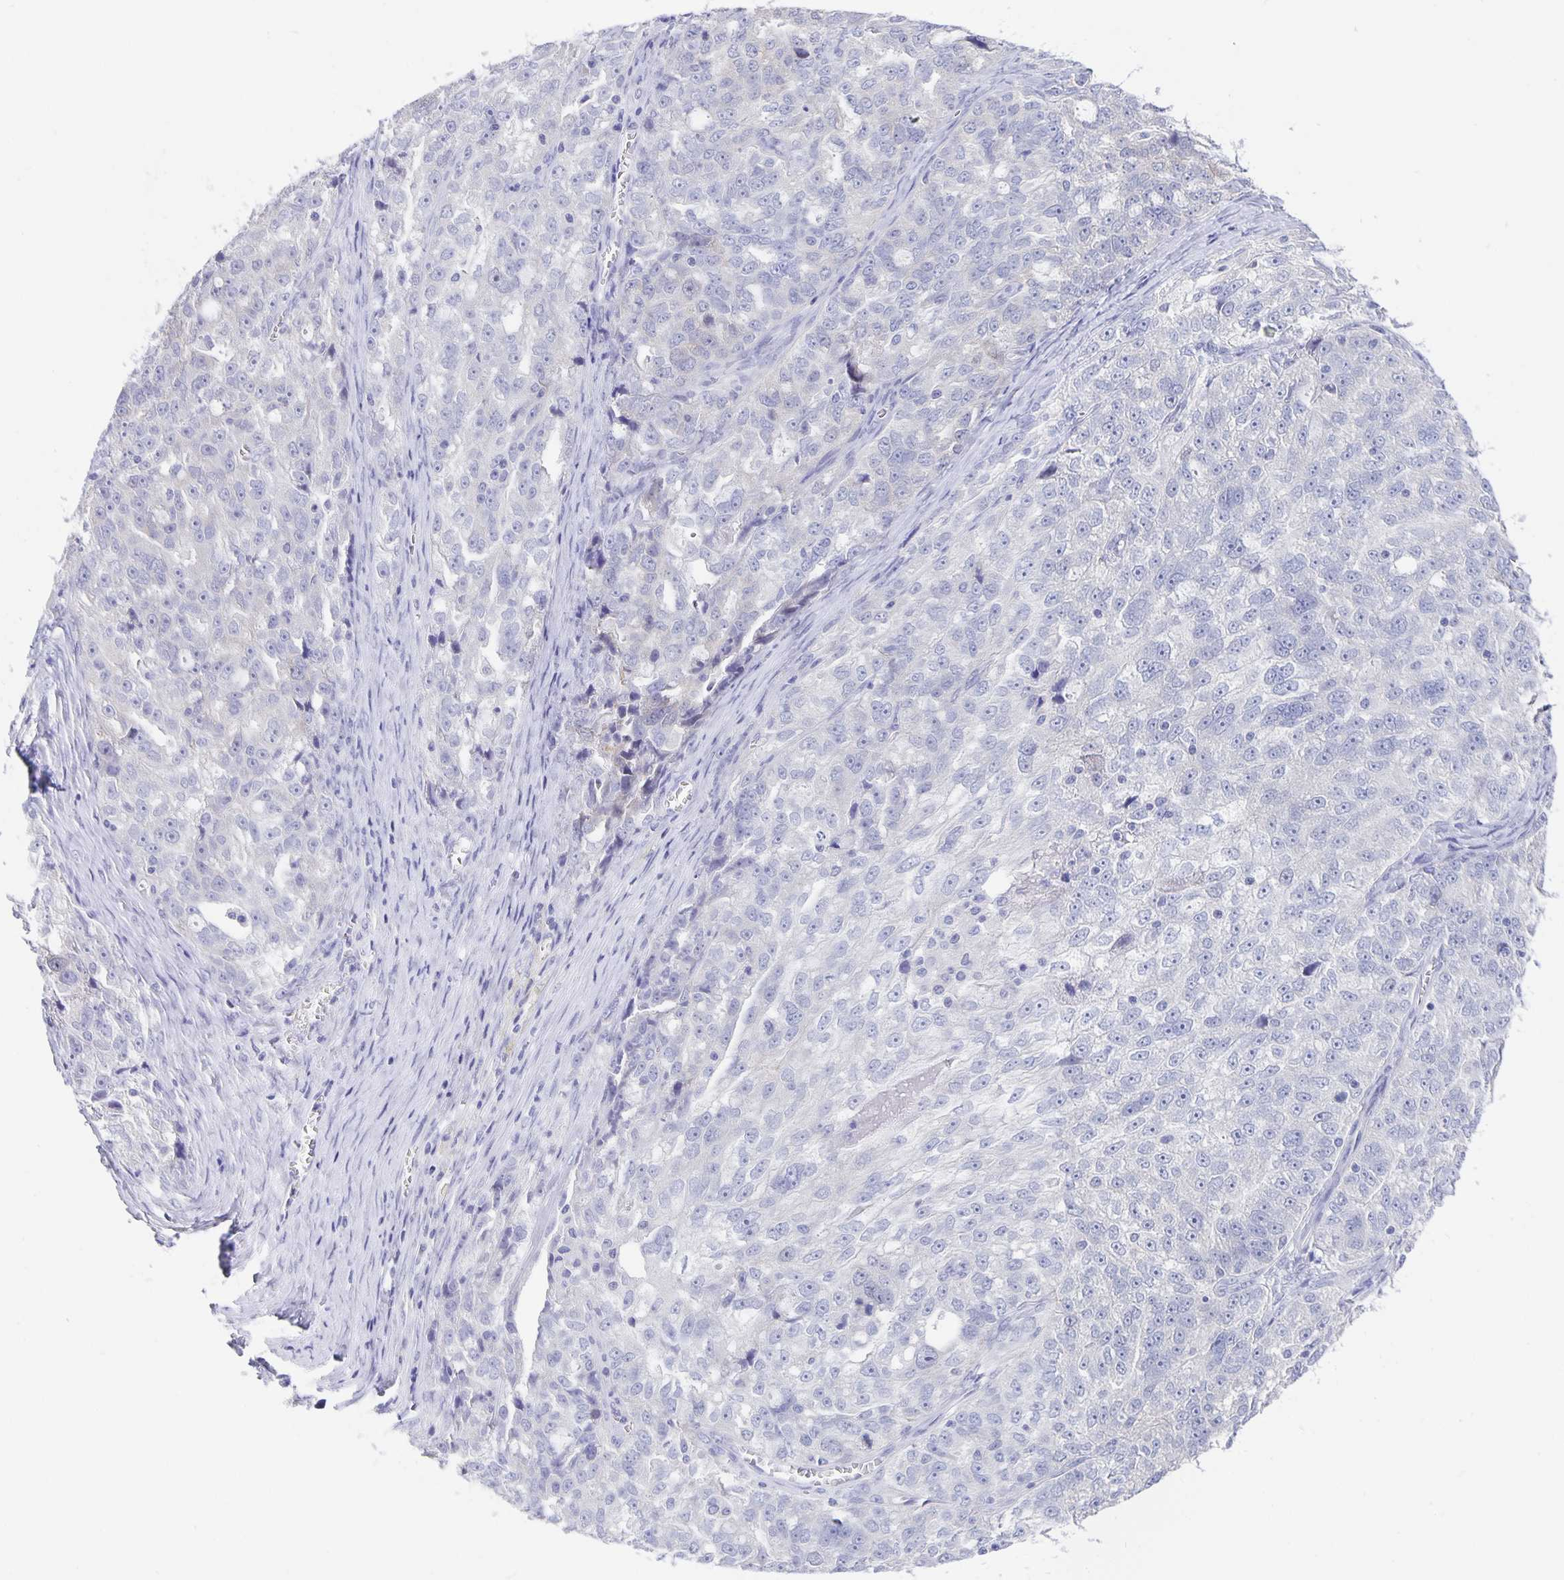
{"staining": {"intensity": "negative", "quantity": "none", "location": "none"}, "tissue": "ovarian cancer", "cell_type": "Tumor cells", "image_type": "cancer", "snomed": [{"axis": "morphology", "description": "Cystadenocarcinoma, serous, NOS"}, {"axis": "topography", "description": "Ovary"}], "caption": "IHC of ovarian cancer exhibits no expression in tumor cells.", "gene": "ERMN", "patient": {"sex": "female", "age": 51}}